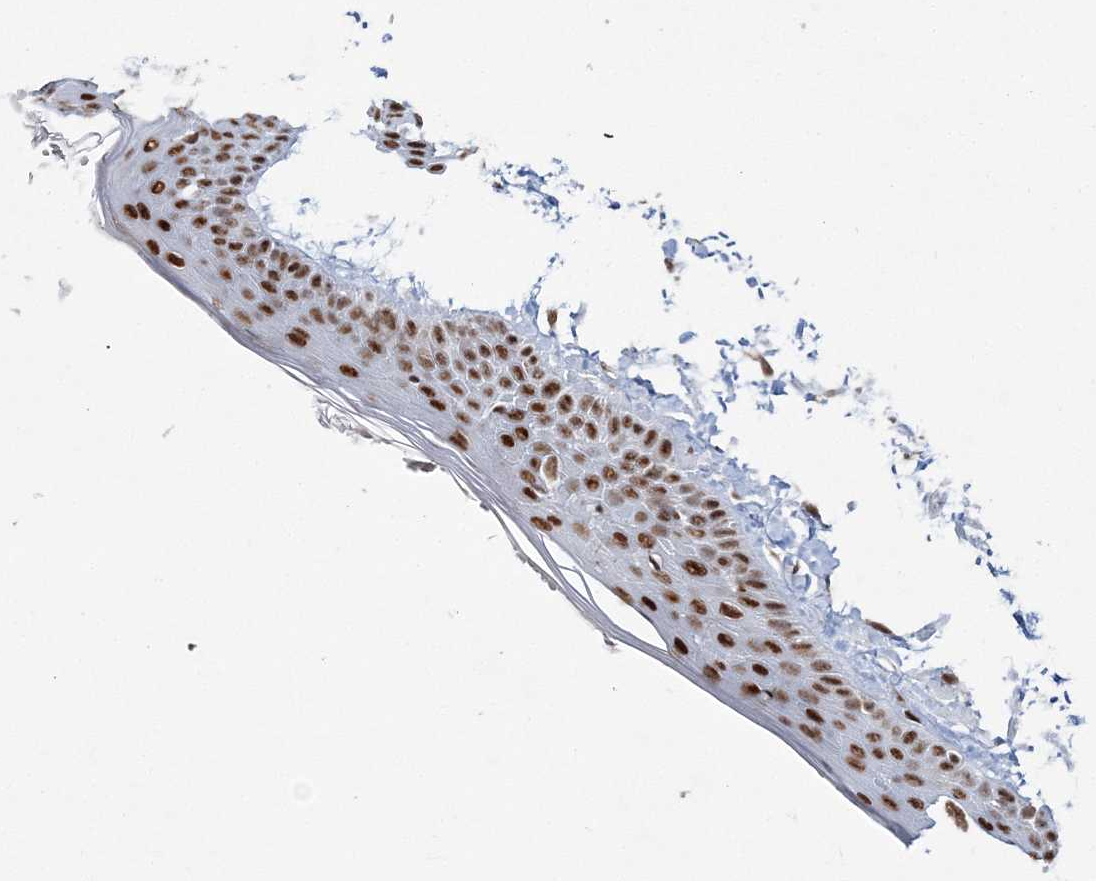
{"staining": {"intensity": "moderate", "quantity": "25%-75%", "location": "nuclear"}, "tissue": "skin", "cell_type": "Fibroblasts", "image_type": "normal", "snomed": [{"axis": "morphology", "description": "Normal tissue, NOS"}, {"axis": "topography", "description": "Skin"}, {"axis": "topography", "description": "Skeletal muscle"}], "caption": "Protein expression by immunohistochemistry (IHC) exhibits moderate nuclear expression in approximately 25%-75% of fibroblasts in normal skin.", "gene": "ENSG00000290315", "patient": {"sex": "male", "age": 83}}